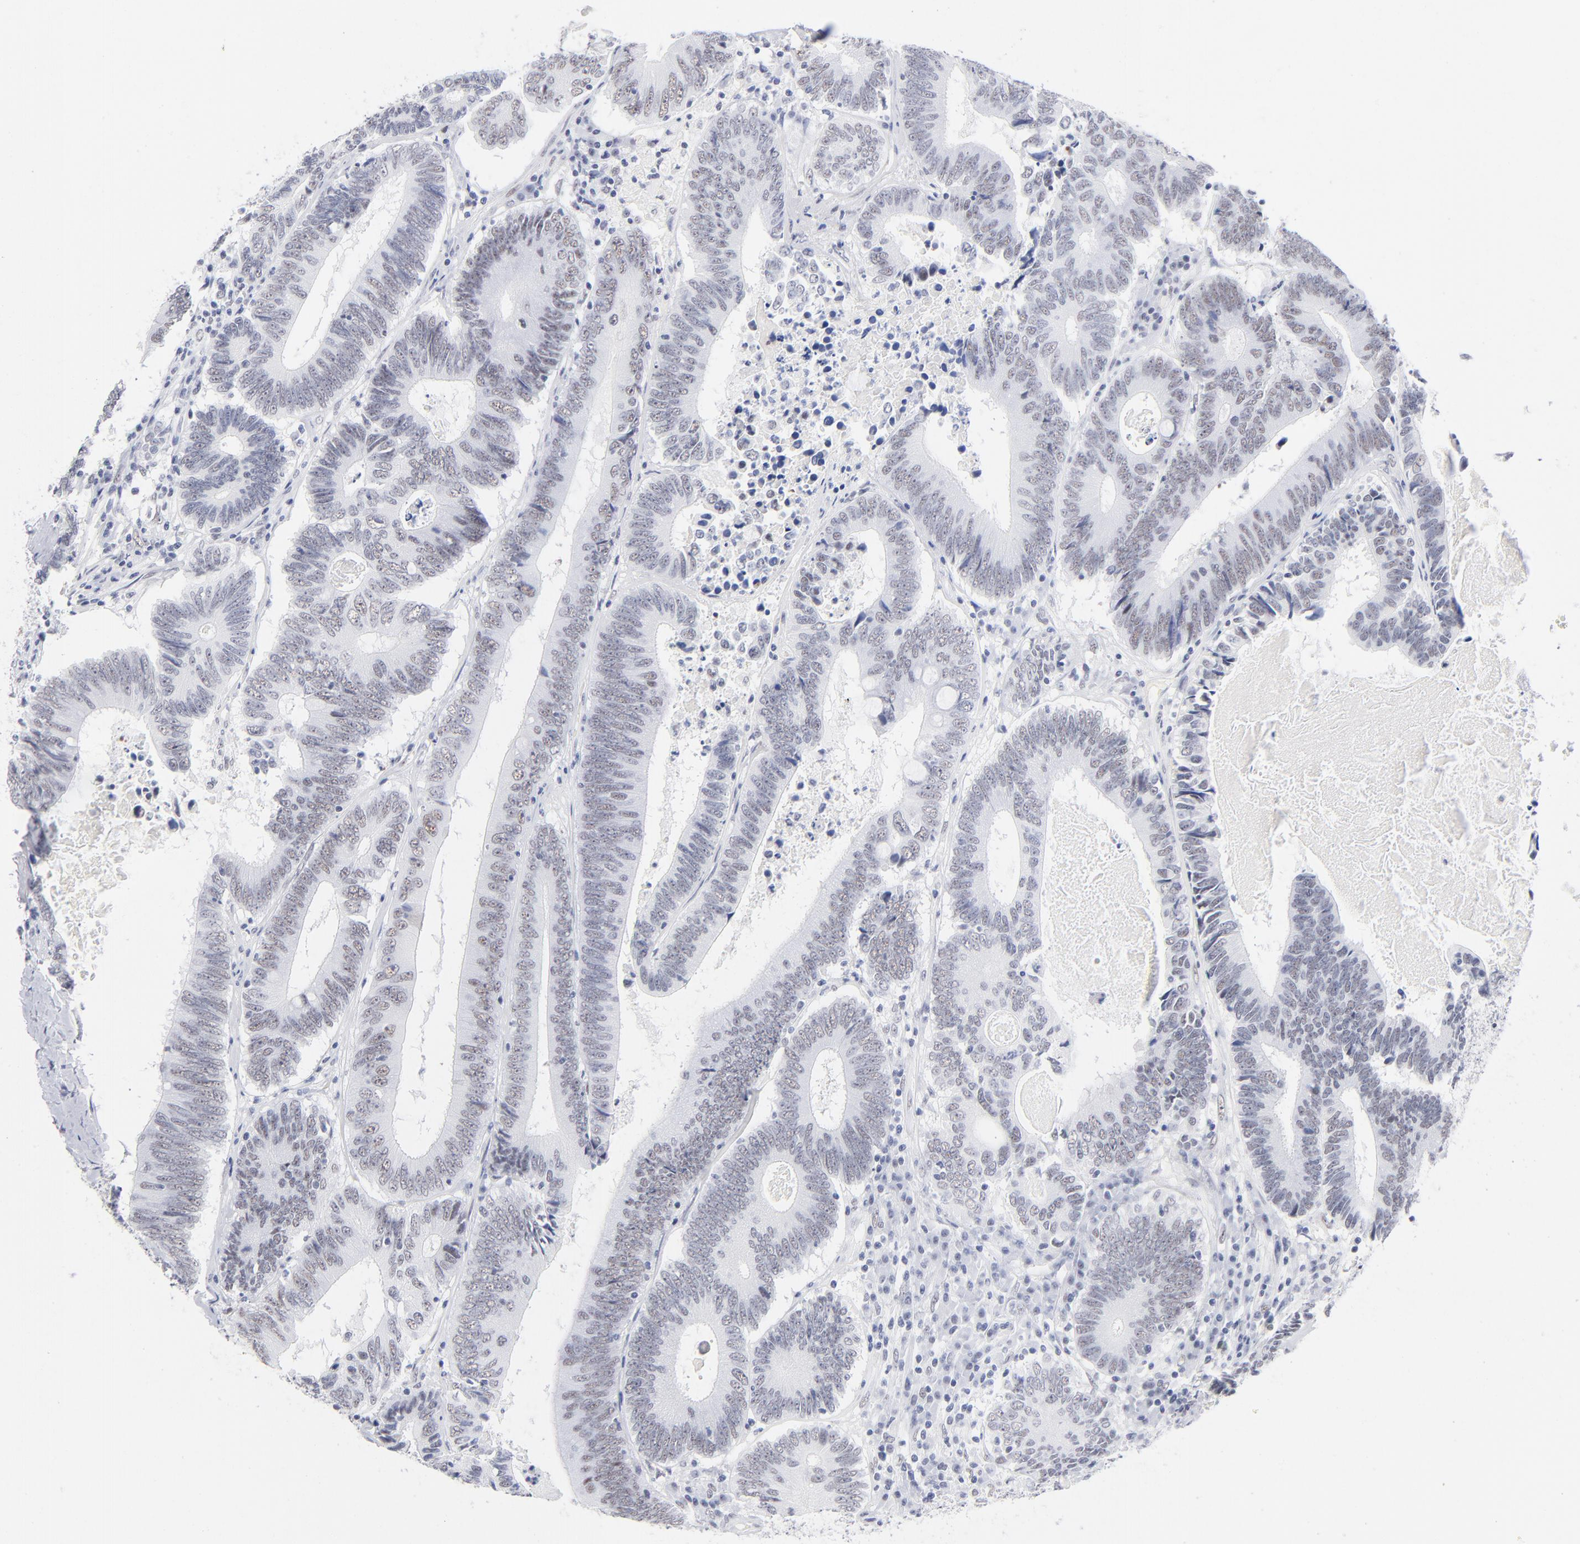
{"staining": {"intensity": "weak", "quantity": "<25%", "location": "nuclear"}, "tissue": "colorectal cancer", "cell_type": "Tumor cells", "image_type": "cancer", "snomed": [{"axis": "morphology", "description": "Adenocarcinoma, NOS"}, {"axis": "topography", "description": "Colon"}], "caption": "Colorectal cancer (adenocarcinoma) stained for a protein using immunohistochemistry (IHC) shows no expression tumor cells.", "gene": "SNRPB", "patient": {"sex": "female", "age": 78}}